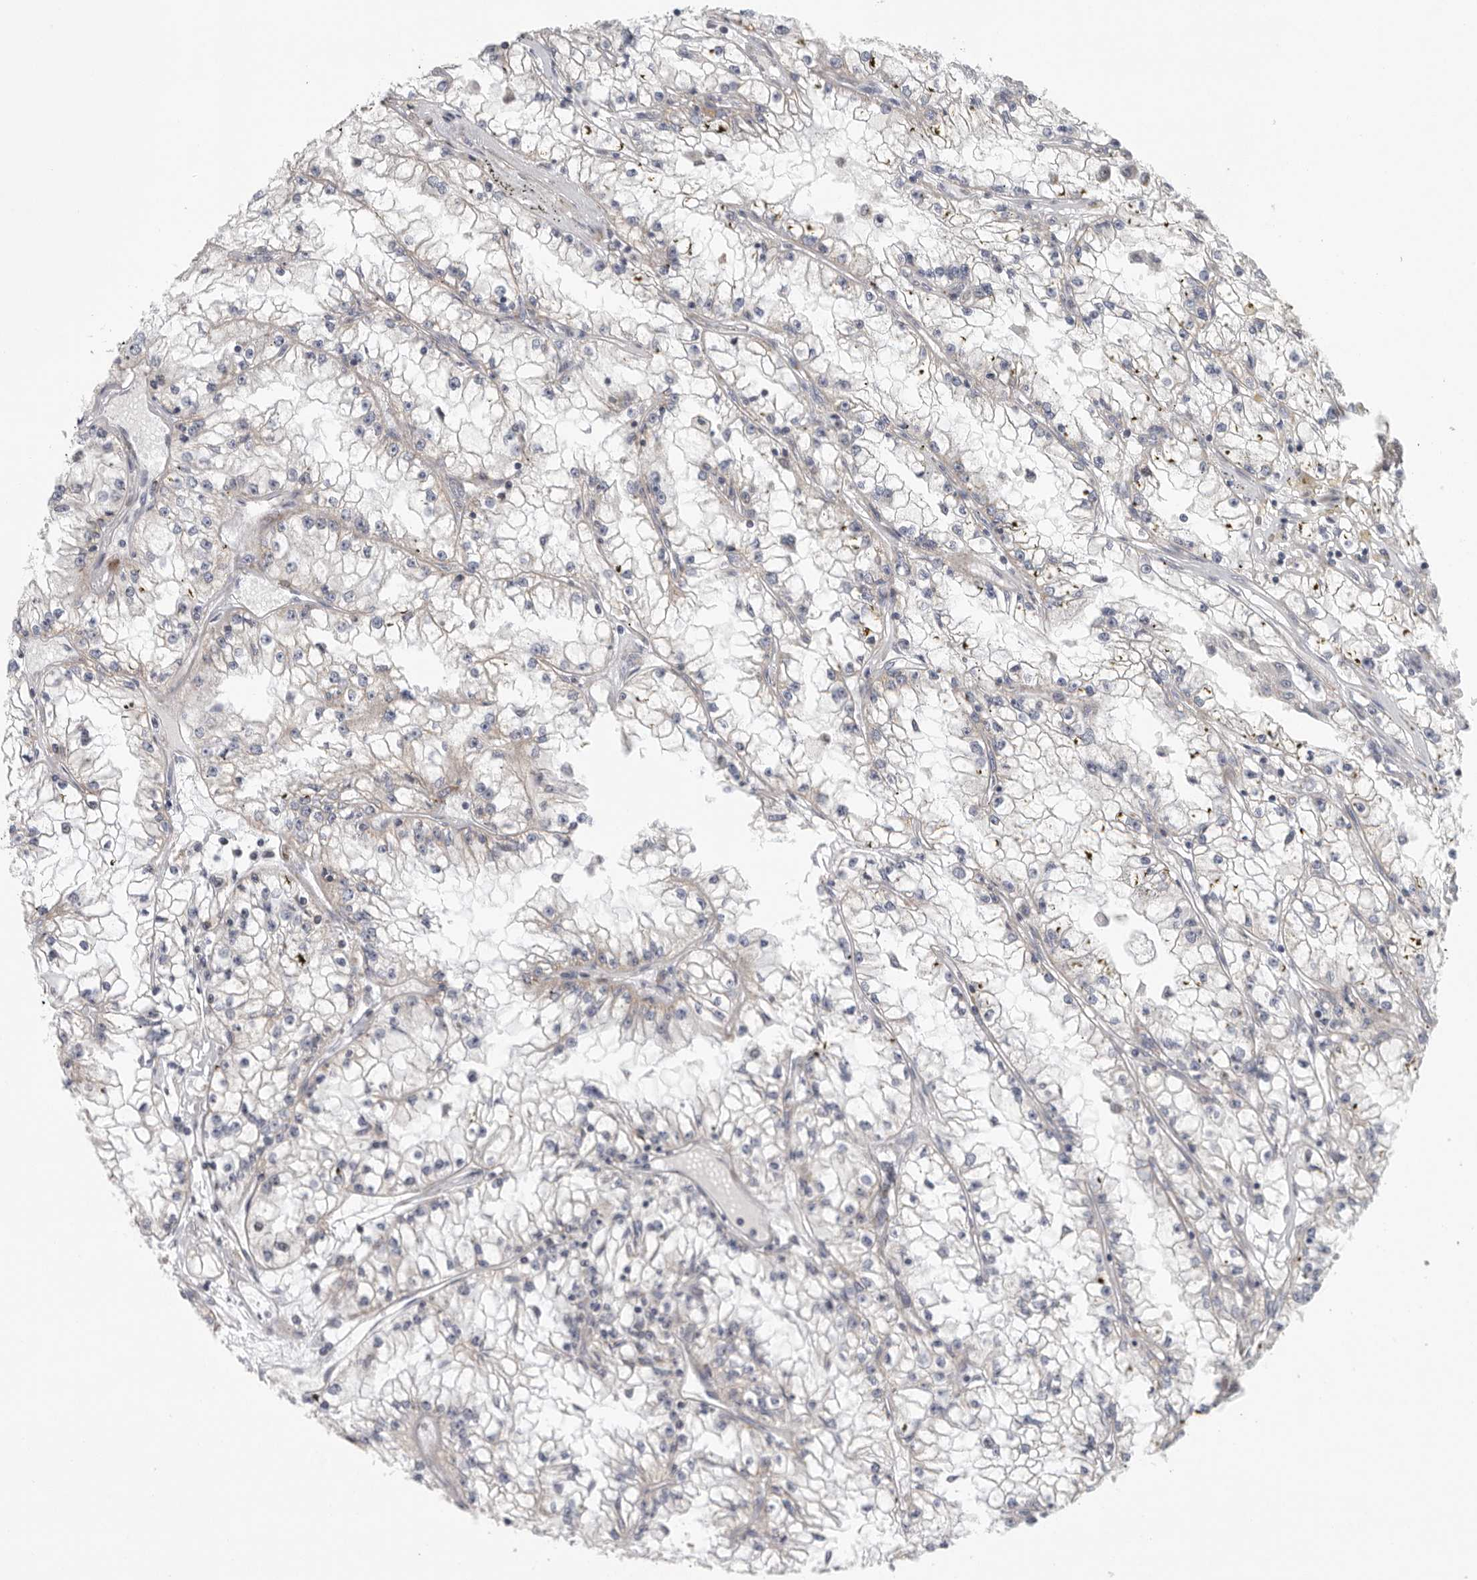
{"staining": {"intensity": "negative", "quantity": "none", "location": "none"}, "tissue": "renal cancer", "cell_type": "Tumor cells", "image_type": "cancer", "snomed": [{"axis": "morphology", "description": "Adenocarcinoma, NOS"}, {"axis": "topography", "description": "Kidney"}], "caption": "Immunohistochemistry photomicrograph of neoplastic tissue: renal cancer stained with DAB (3,3'-diaminobenzidine) displays no significant protein positivity in tumor cells. Brightfield microscopy of IHC stained with DAB (3,3'-diaminobenzidine) (brown) and hematoxylin (blue), captured at high magnification.", "gene": "FKBP8", "patient": {"sex": "male", "age": 56}}